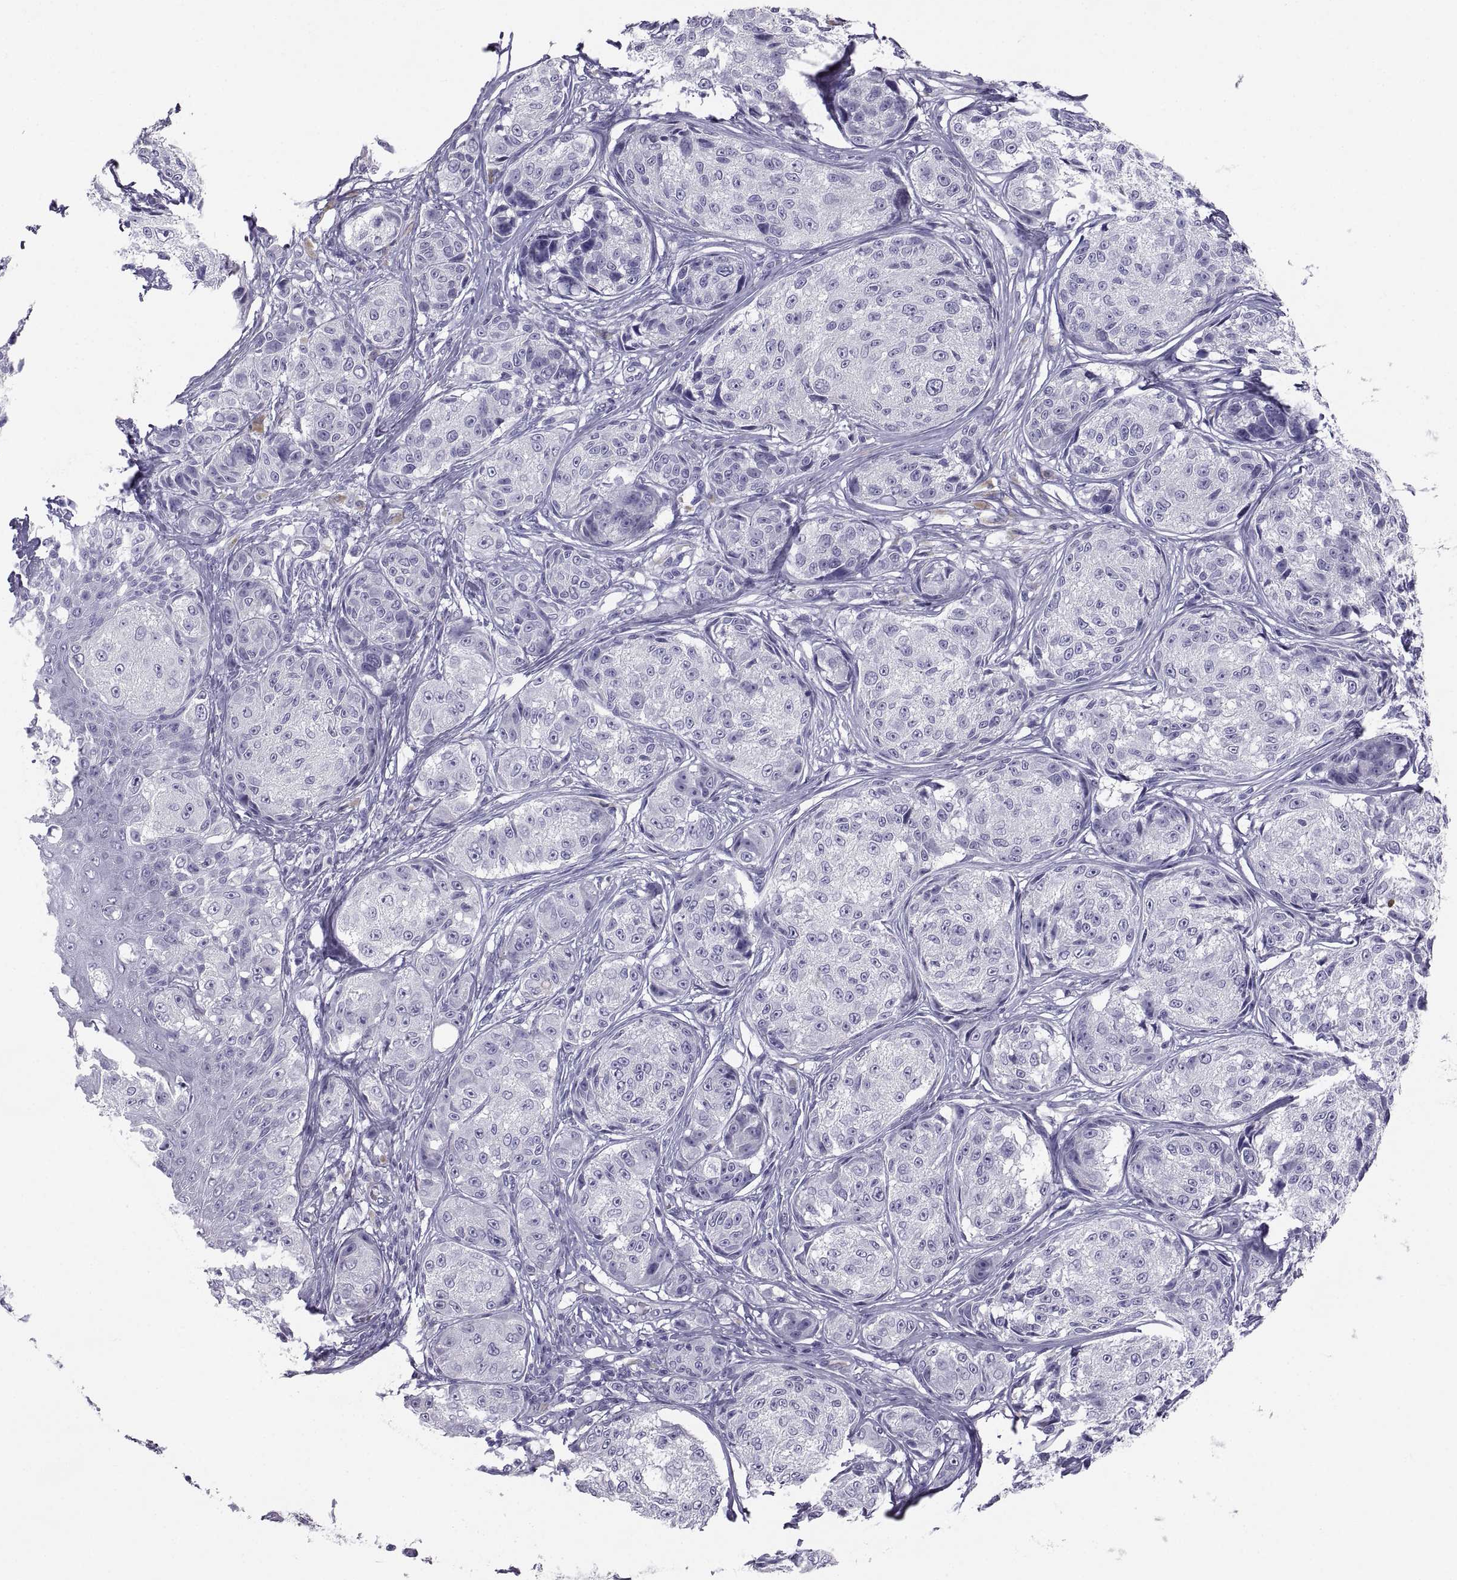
{"staining": {"intensity": "negative", "quantity": "none", "location": "none"}, "tissue": "melanoma", "cell_type": "Tumor cells", "image_type": "cancer", "snomed": [{"axis": "morphology", "description": "Malignant melanoma, NOS"}, {"axis": "topography", "description": "Skin"}], "caption": "Immunohistochemical staining of human melanoma demonstrates no significant staining in tumor cells.", "gene": "PCSK1N", "patient": {"sex": "male", "age": 61}}